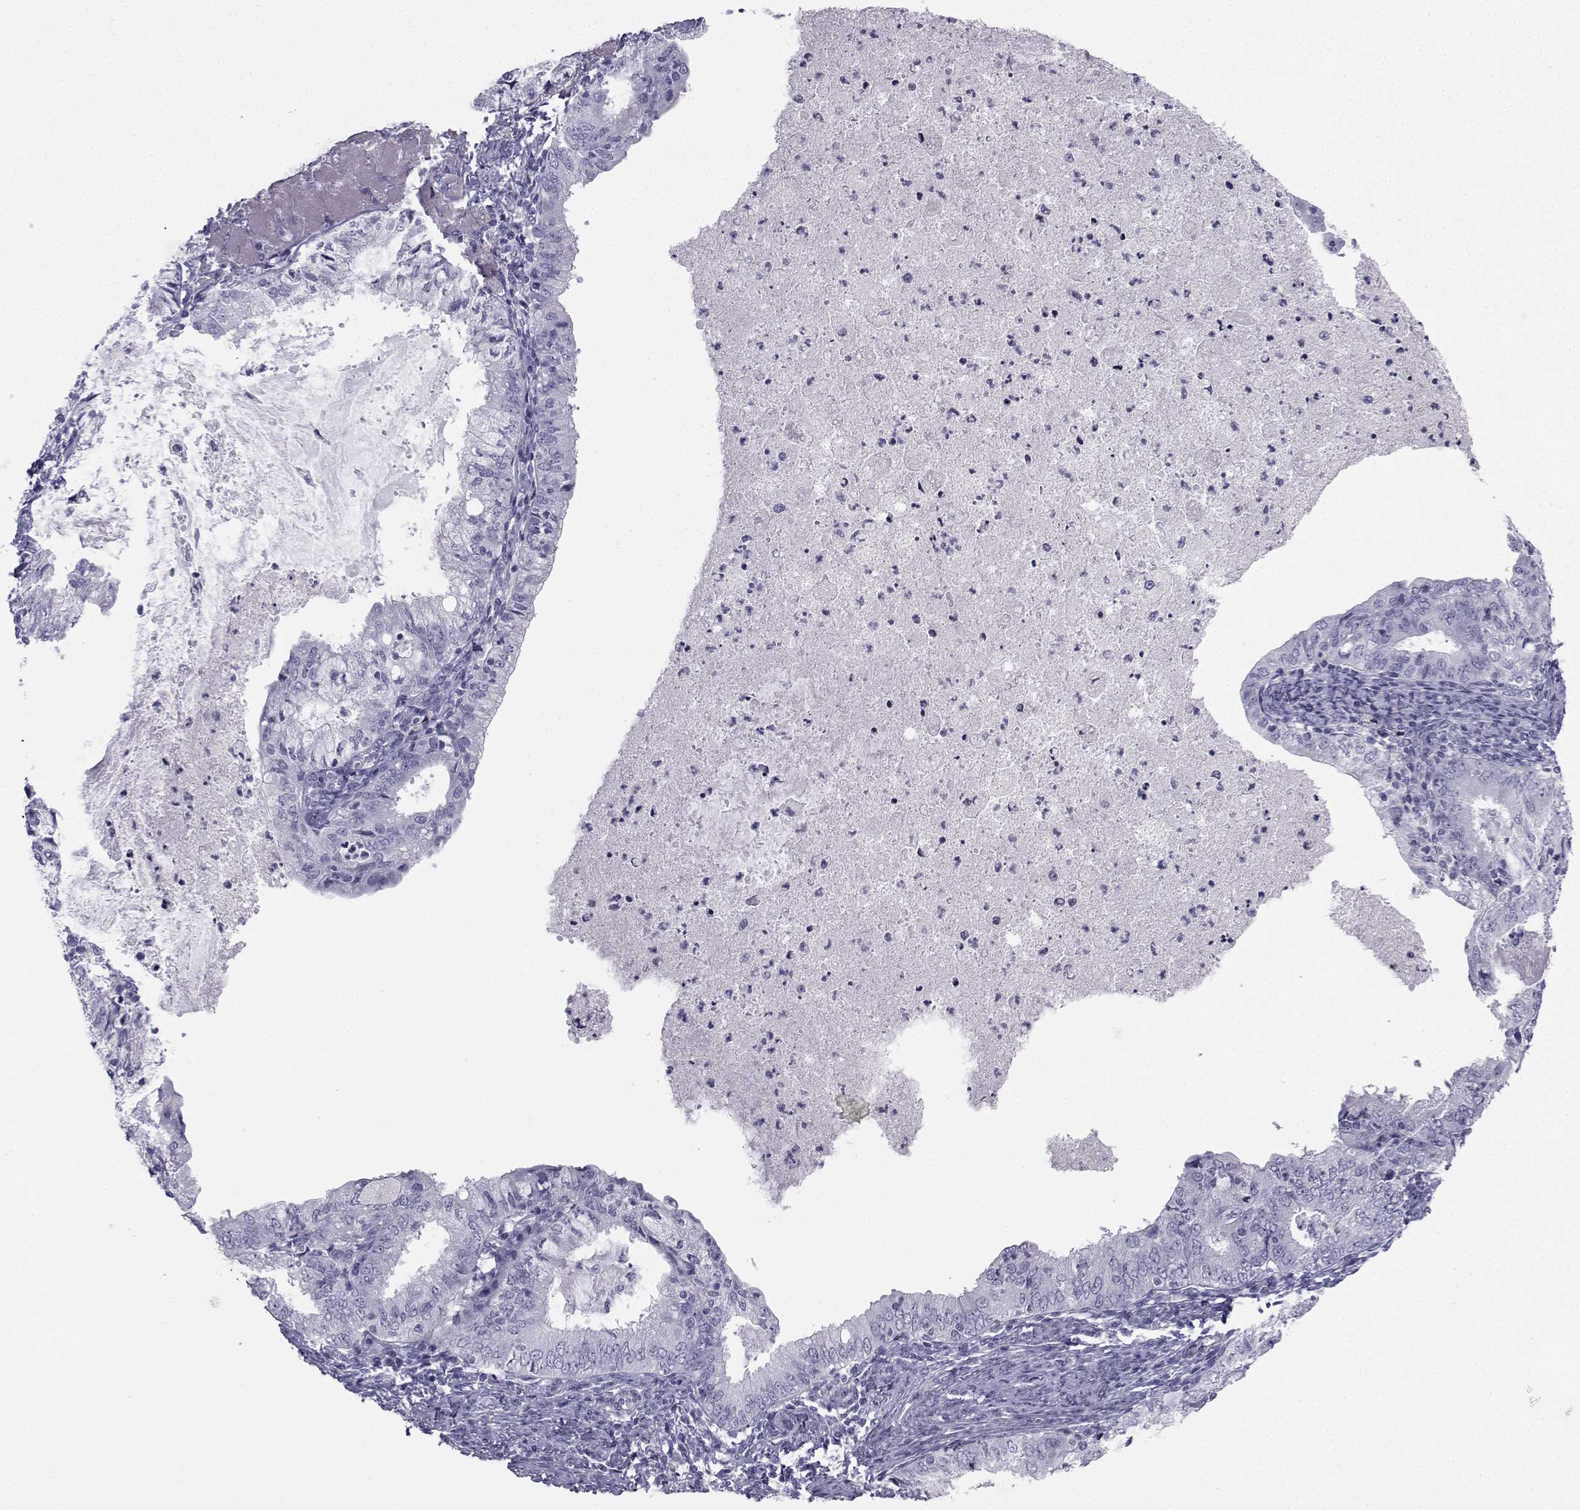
{"staining": {"intensity": "negative", "quantity": "none", "location": "none"}, "tissue": "endometrial cancer", "cell_type": "Tumor cells", "image_type": "cancer", "snomed": [{"axis": "morphology", "description": "Adenocarcinoma, NOS"}, {"axis": "topography", "description": "Endometrium"}], "caption": "An IHC histopathology image of adenocarcinoma (endometrial) is shown. There is no staining in tumor cells of adenocarcinoma (endometrial). The staining was performed using DAB (3,3'-diaminobenzidine) to visualize the protein expression in brown, while the nuclei were stained in blue with hematoxylin (Magnification: 20x).", "gene": "SPANXD", "patient": {"sex": "female", "age": 57}}